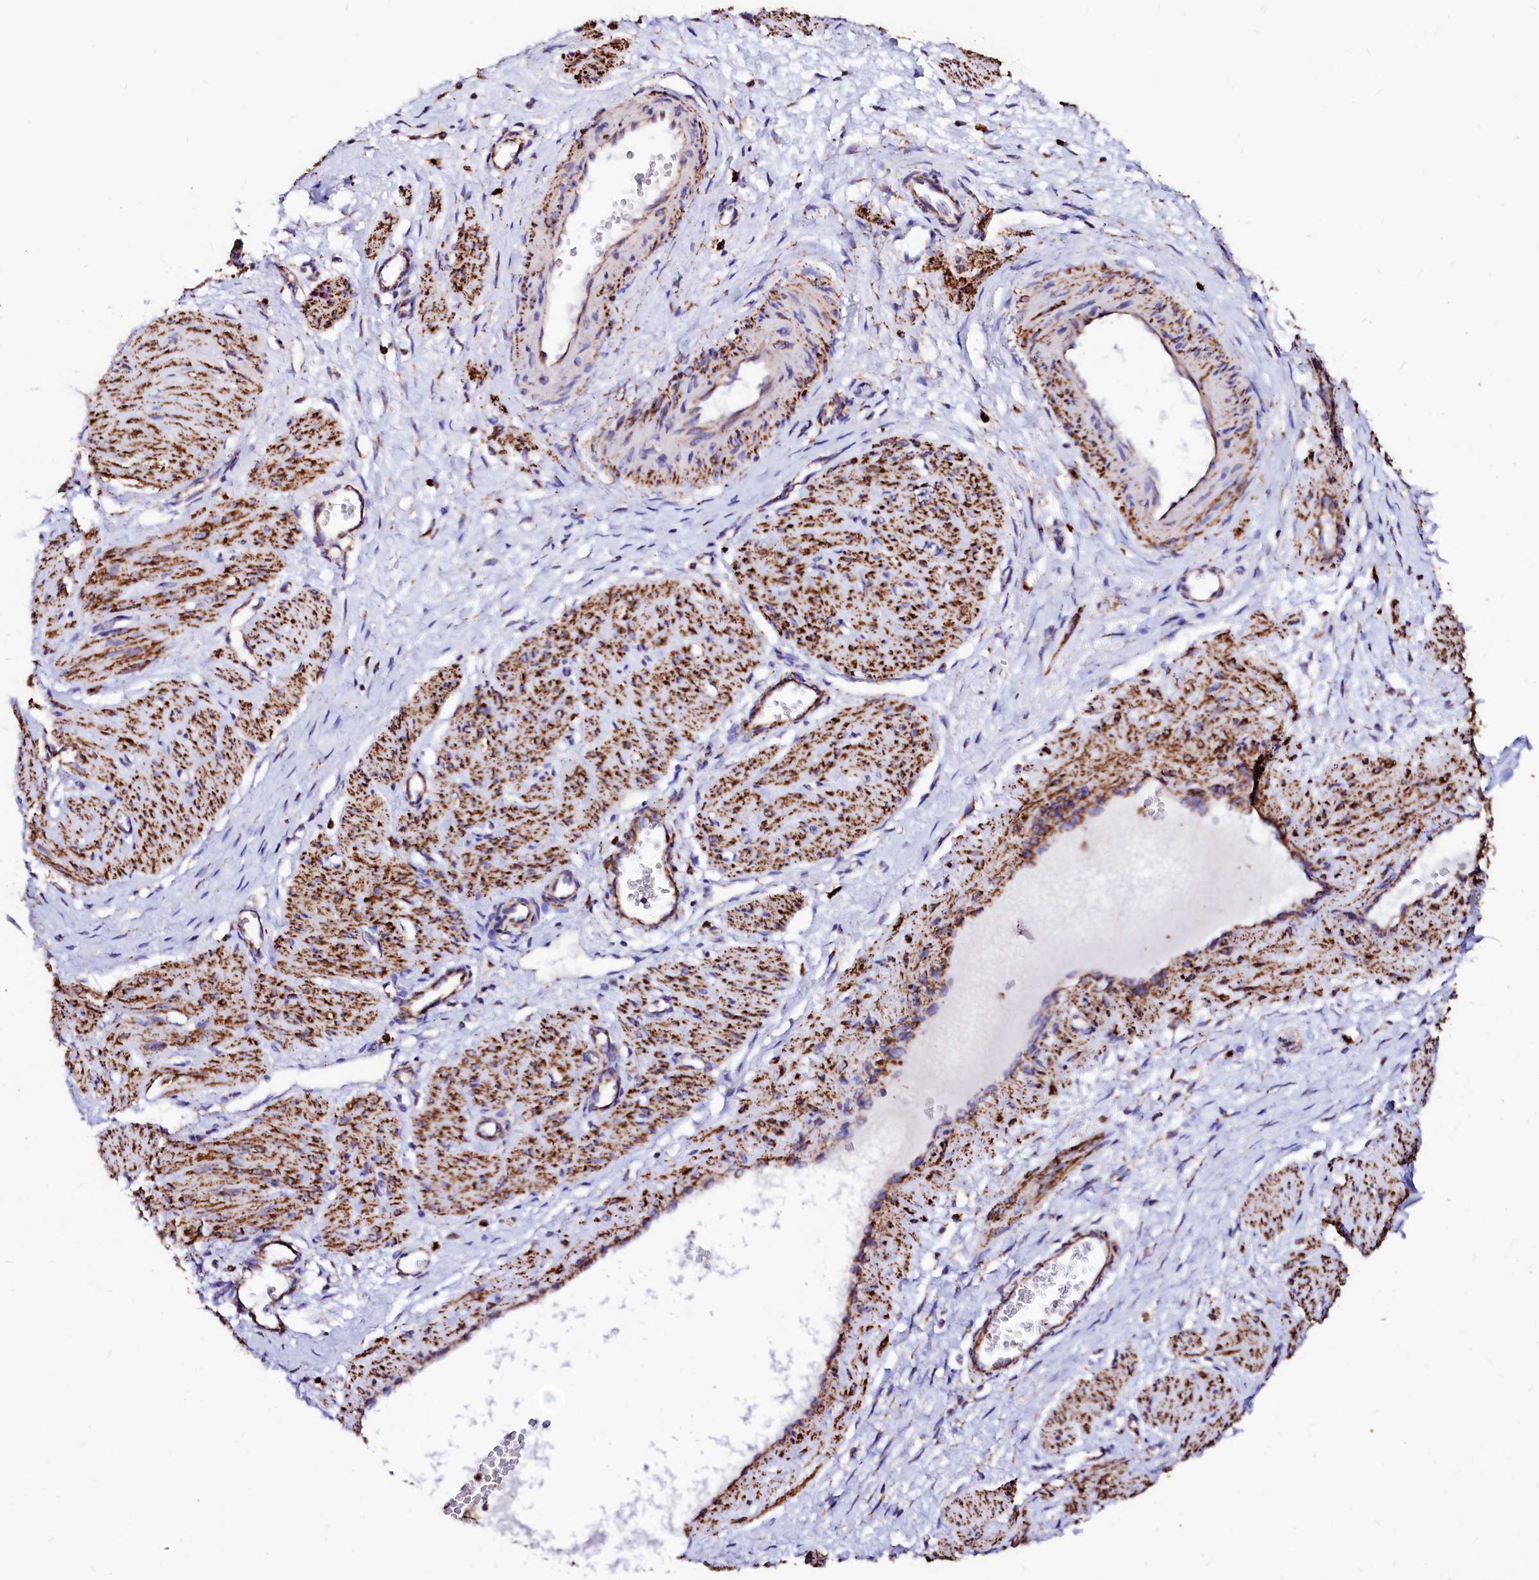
{"staining": {"intensity": "strong", "quantity": ">75%", "location": "cytoplasmic/membranous"}, "tissue": "smooth muscle", "cell_type": "Smooth muscle cells", "image_type": "normal", "snomed": [{"axis": "morphology", "description": "Normal tissue, NOS"}, {"axis": "topography", "description": "Endometrium"}], "caption": "Immunohistochemical staining of normal human smooth muscle shows high levels of strong cytoplasmic/membranous expression in about >75% of smooth muscle cells.", "gene": "MAOB", "patient": {"sex": "female", "age": 33}}